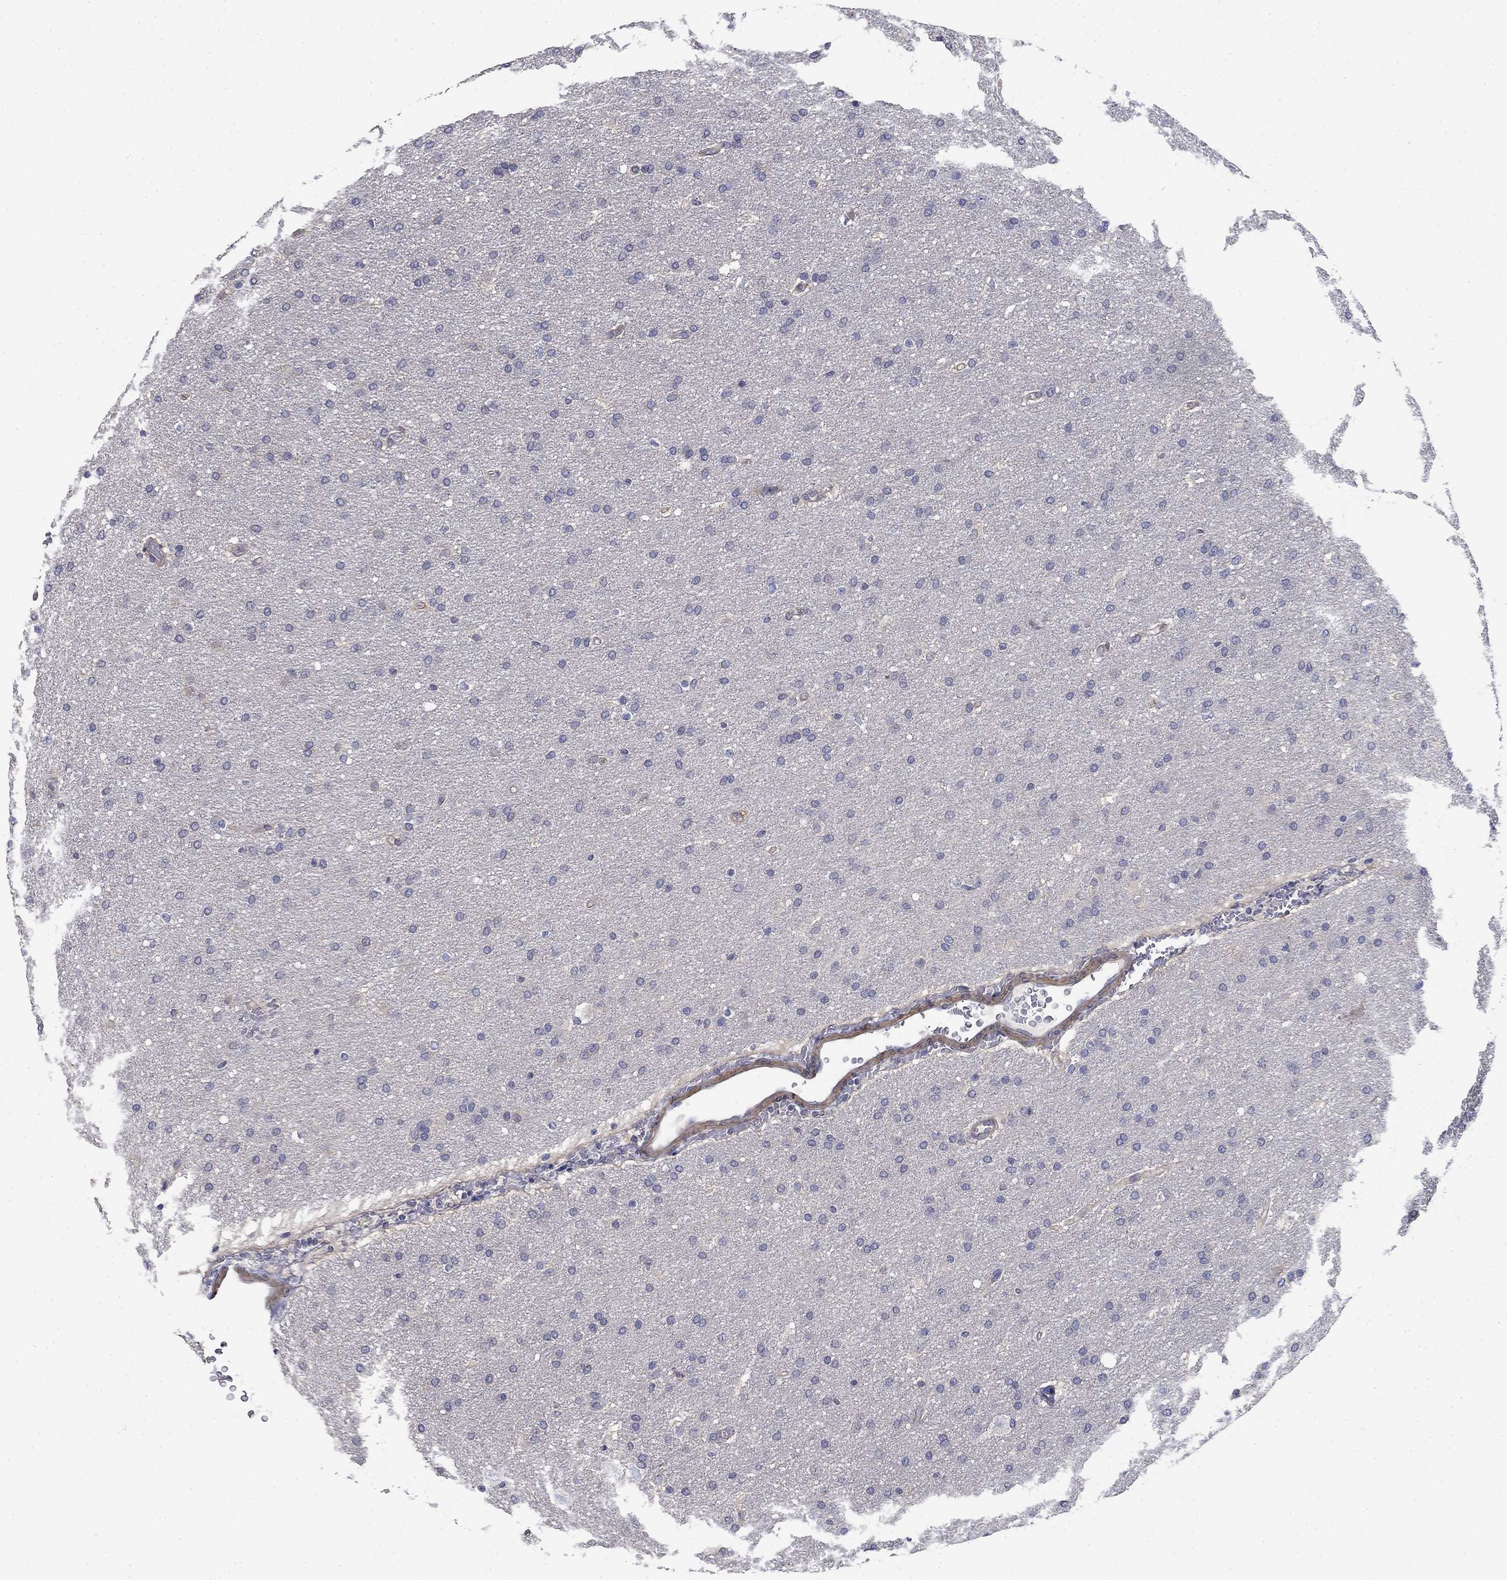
{"staining": {"intensity": "negative", "quantity": "none", "location": "none"}, "tissue": "glioma", "cell_type": "Tumor cells", "image_type": "cancer", "snomed": [{"axis": "morphology", "description": "Glioma, malignant, Low grade"}, {"axis": "topography", "description": "Brain"}], "caption": "This is a photomicrograph of IHC staining of glioma, which shows no expression in tumor cells. Brightfield microscopy of immunohistochemistry (IHC) stained with DAB (brown) and hematoxylin (blue), captured at high magnification.", "gene": "GRK7", "patient": {"sex": "female", "age": 37}}